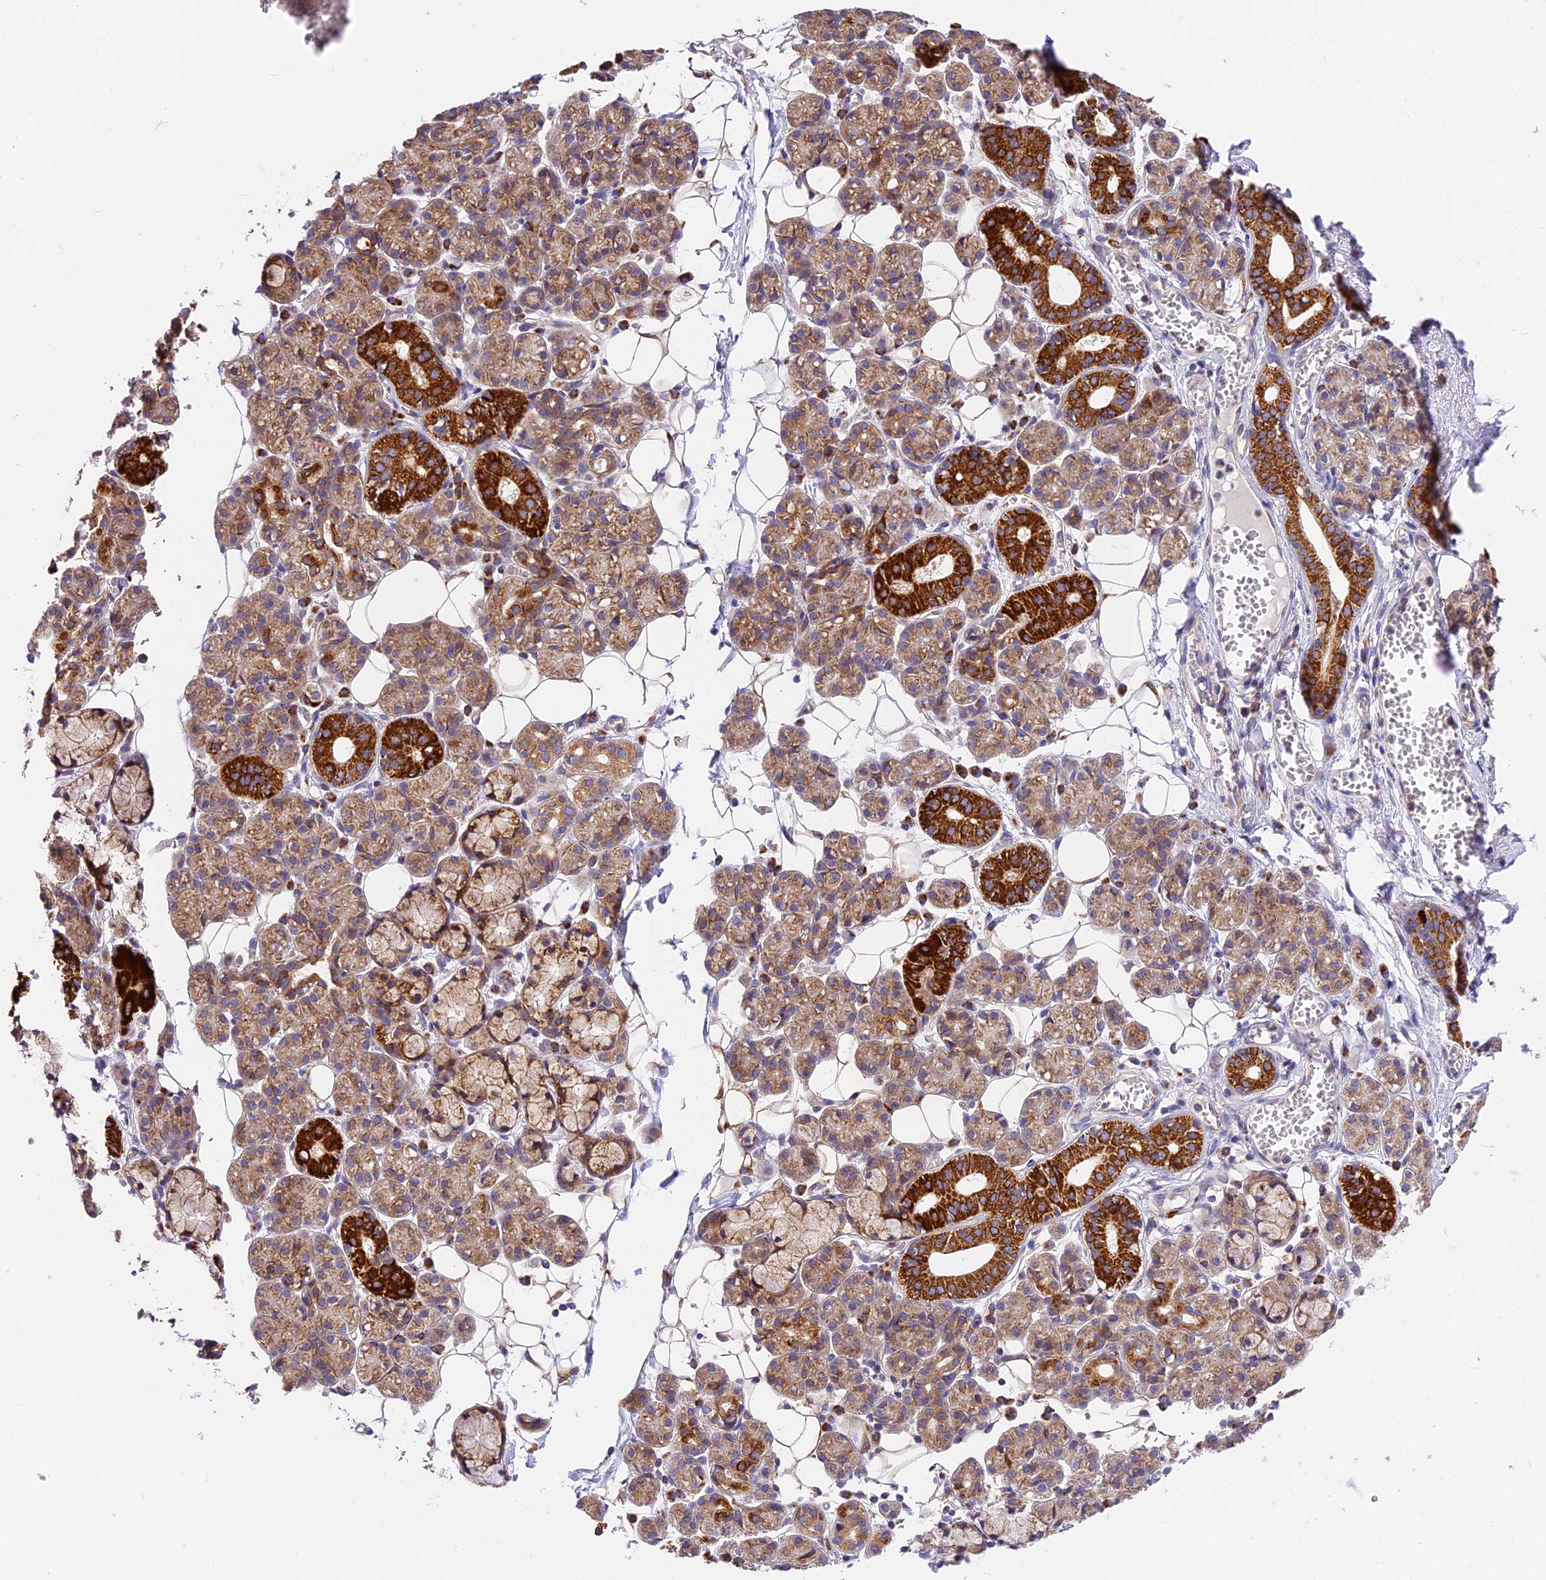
{"staining": {"intensity": "strong", "quantity": "25%-75%", "location": "cytoplasmic/membranous"}, "tissue": "salivary gland", "cell_type": "Glandular cells", "image_type": "normal", "snomed": [{"axis": "morphology", "description": "Normal tissue, NOS"}, {"axis": "topography", "description": "Salivary gland"}], "caption": "Strong cytoplasmic/membranous protein positivity is present in approximately 25%-75% of glandular cells in salivary gland.", "gene": "MRAS", "patient": {"sex": "male", "age": 63}}